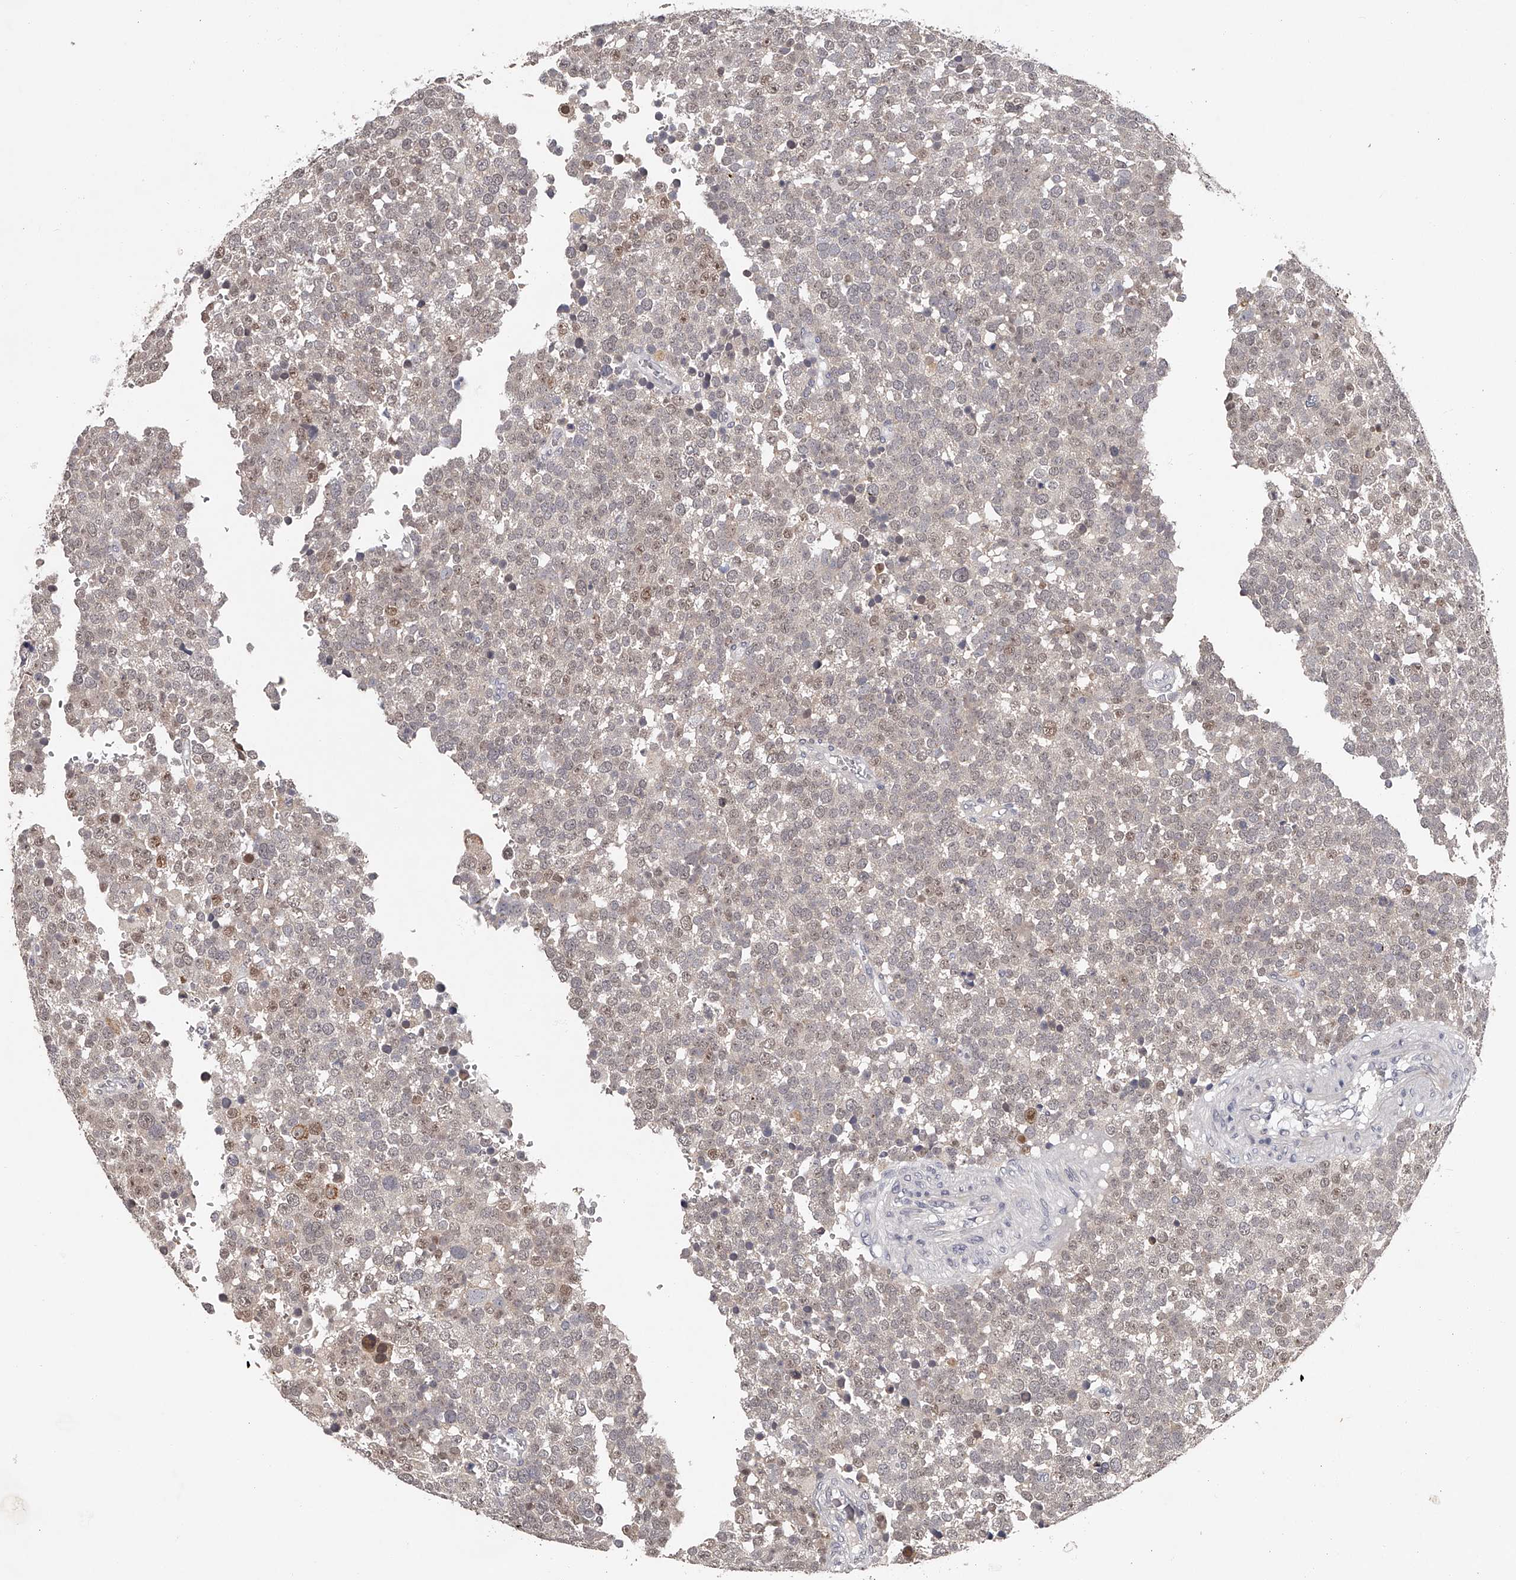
{"staining": {"intensity": "weak", "quantity": "<25%", "location": "nuclear"}, "tissue": "testis cancer", "cell_type": "Tumor cells", "image_type": "cancer", "snomed": [{"axis": "morphology", "description": "Seminoma, NOS"}, {"axis": "topography", "description": "Testis"}], "caption": "This is an immunohistochemistry (IHC) micrograph of testis cancer (seminoma). There is no staining in tumor cells.", "gene": "NT5DC1", "patient": {"sex": "male", "age": 71}}